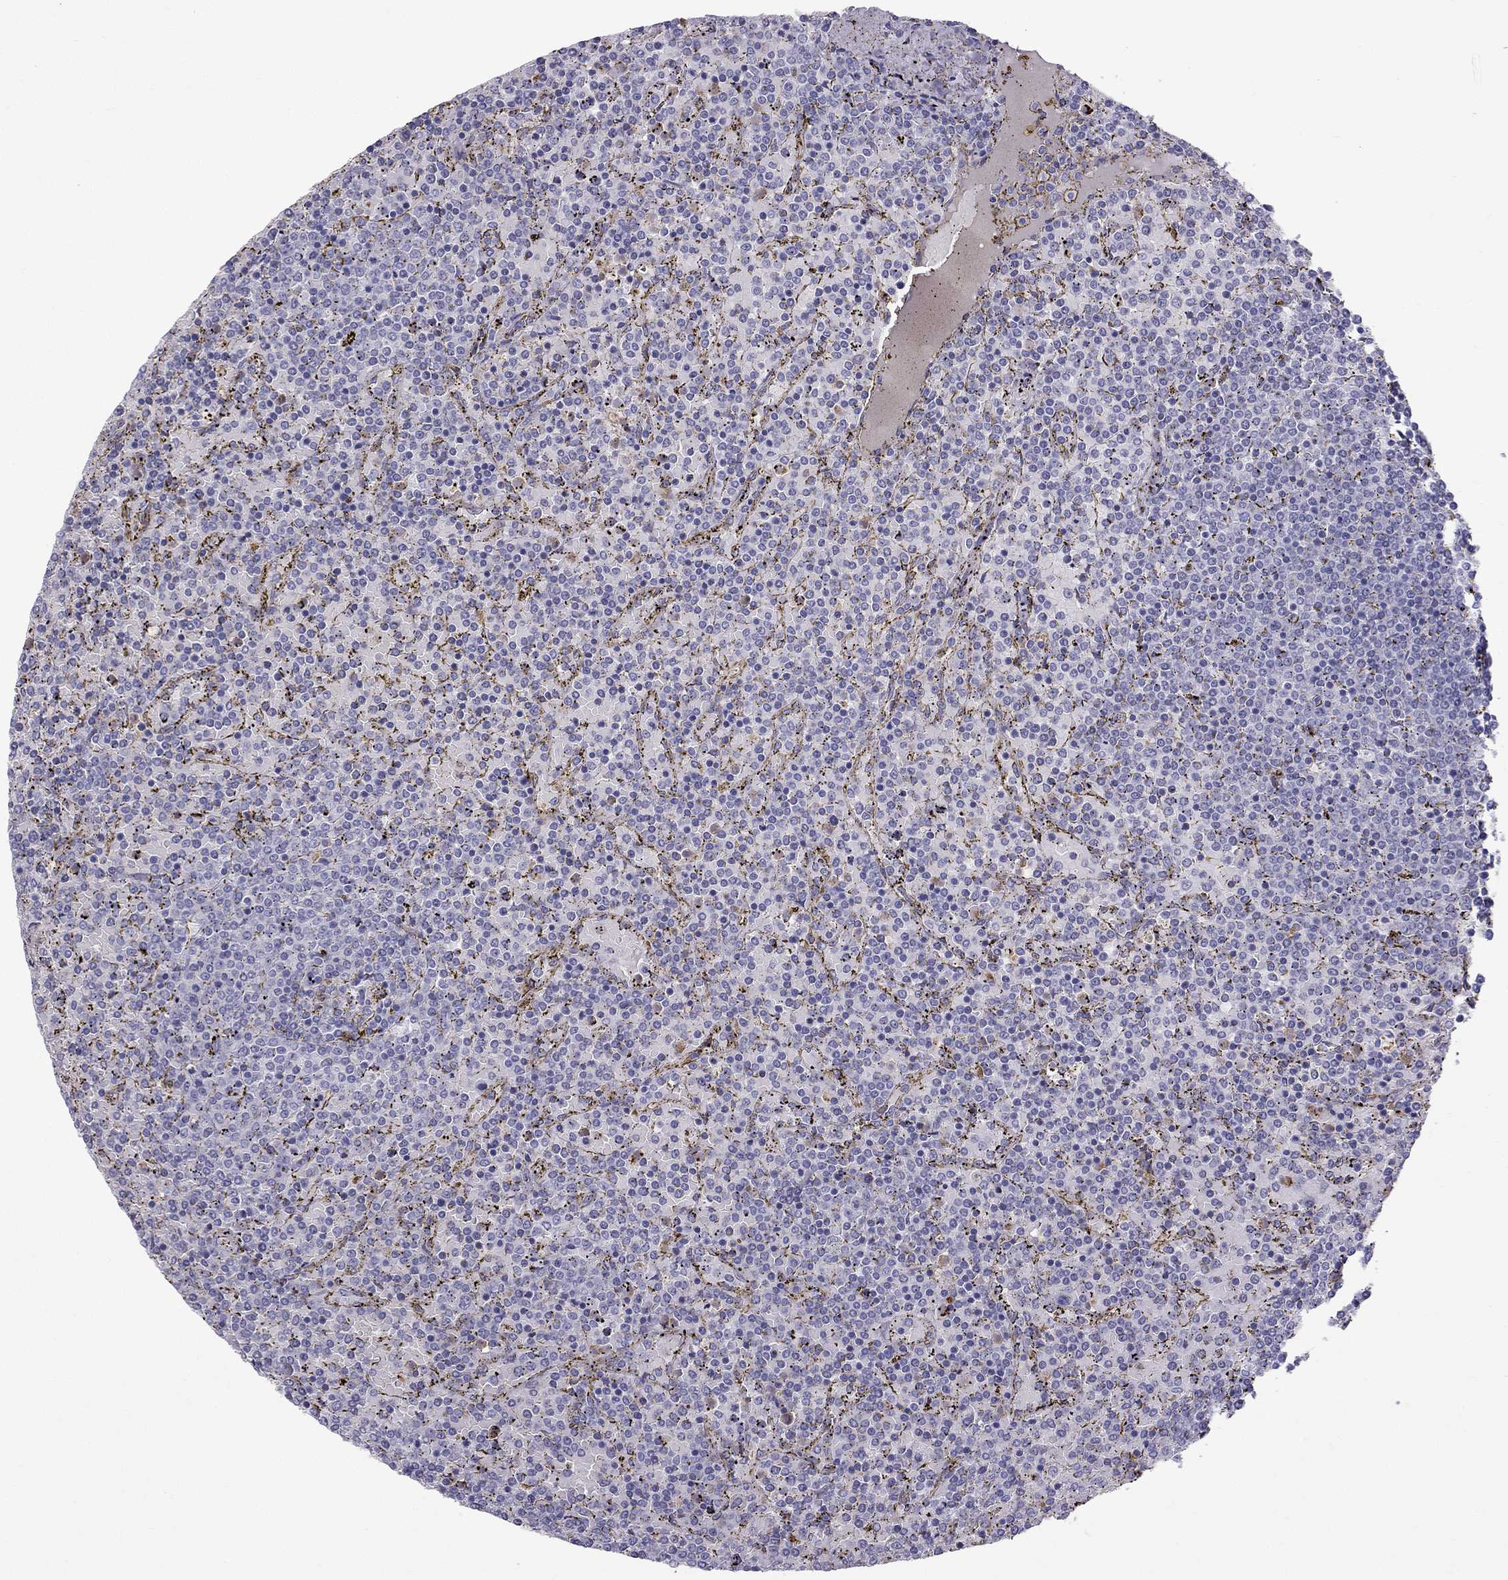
{"staining": {"intensity": "negative", "quantity": "none", "location": "none"}, "tissue": "lymphoma", "cell_type": "Tumor cells", "image_type": "cancer", "snomed": [{"axis": "morphology", "description": "Malignant lymphoma, non-Hodgkin's type, Low grade"}, {"axis": "topography", "description": "Spleen"}], "caption": "Image shows no protein staining in tumor cells of lymphoma tissue. (DAB (3,3'-diaminobenzidine) immunohistochemistry (IHC) with hematoxylin counter stain).", "gene": "STOML3", "patient": {"sex": "female", "age": 77}}